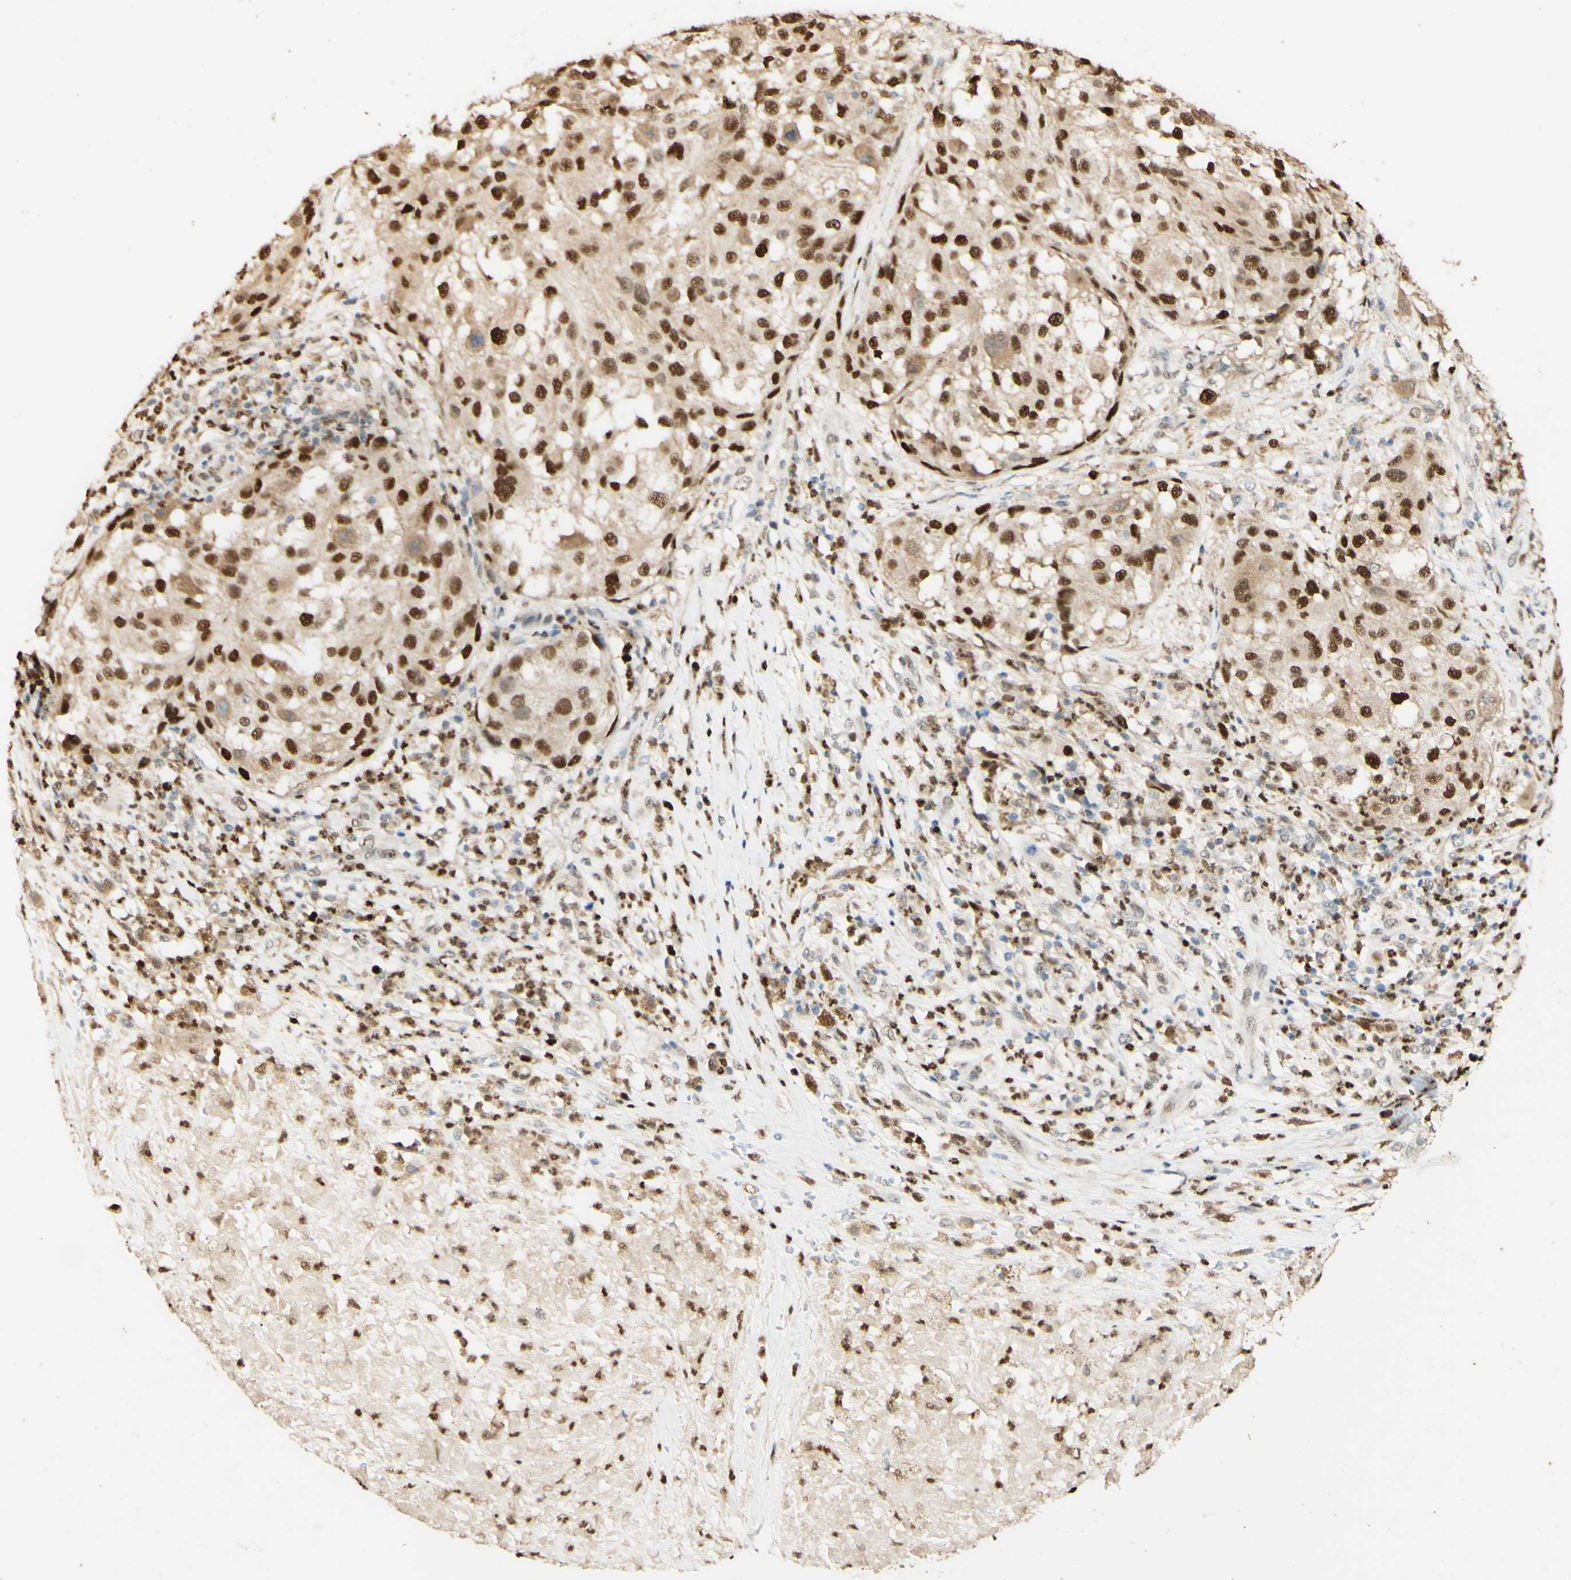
{"staining": {"intensity": "strong", "quantity": ">75%", "location": "cytoplasmic/membranous,nuclear"}, "tissue": "melanoma", "cell_type": "Tumor cells", "image_type": "cancer", "snomed": [{"axis": "morphology", "description": "Necrosis, NOS"}, {"axis": "morphology", "description": "Malignant melanoma, NOS"}, {"axis": "topography", "description": "Skin"}], "caption": "Melanoma stained for a protein demonstrates strong cytoplasmic/membranous and nuclear positivity in tumor cells.", "gene": "MAP3K4", "patient": {"sex": "female", "age": 87}}